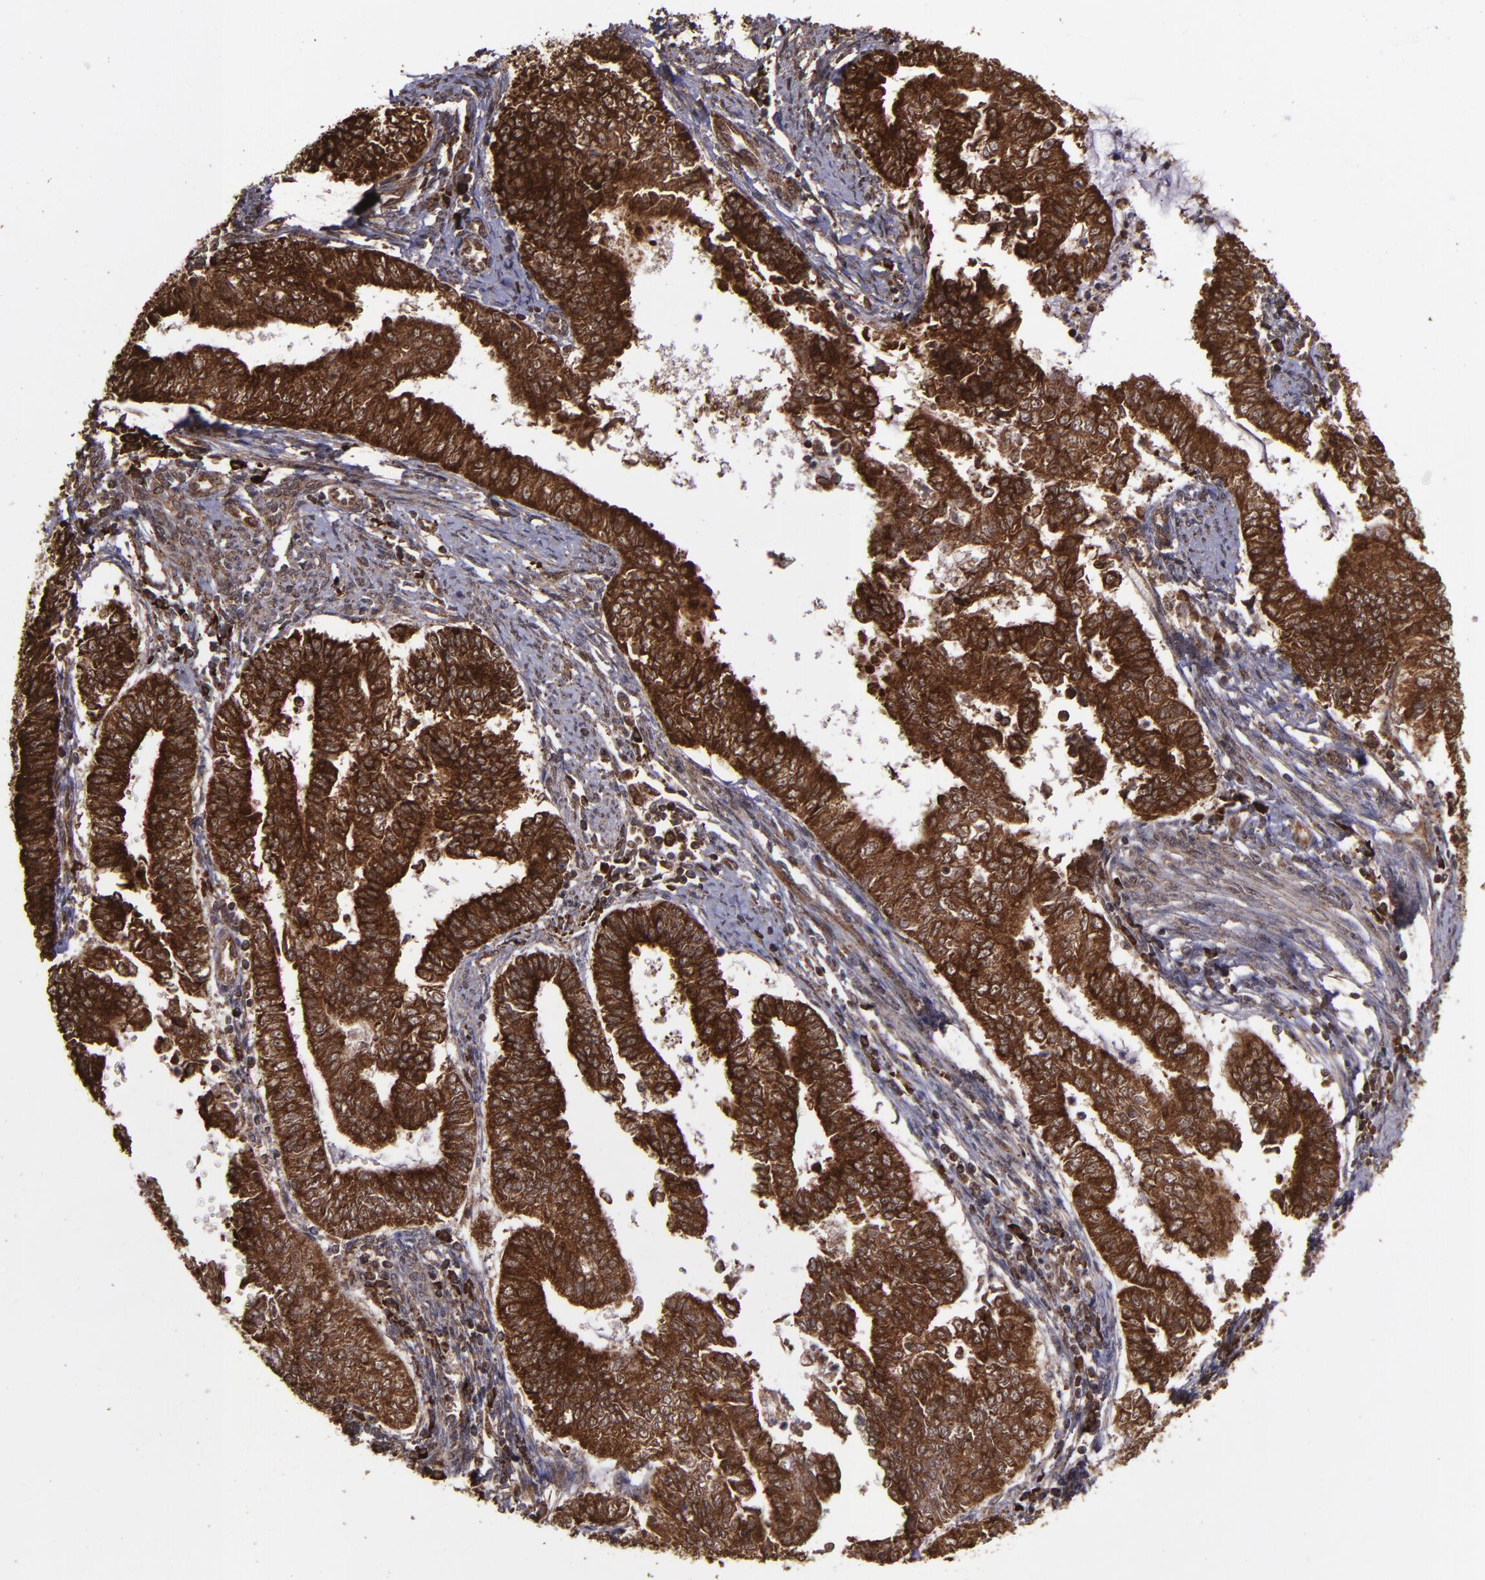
{"staining": {"intensity": "strong", "quantity": ">75%", "location": "cytoplasmic/membranous,nuclear"}, "tissue": "endometrial cancer", "cell_type": "Tumor cells", "image_type": "cancer", "snomed": [{"axis": "morphology", "description": "Adenocarcinoma, NOS"}, {"axis": "topography", "description": "Endometrium"}], "caption": "A high amount of strong cytoplasmic/membranous and nuclear expression is seen in approximately >75% of tumor cells in endometrial adenocarcinoma tissue. The staining was performed using DAB, with brown indicating positive protein expression. Nuclei are stained blue with hematoxylin.", "gene": "EIF4ENIF1", "patient": {"sex": "female", "age": 66}}